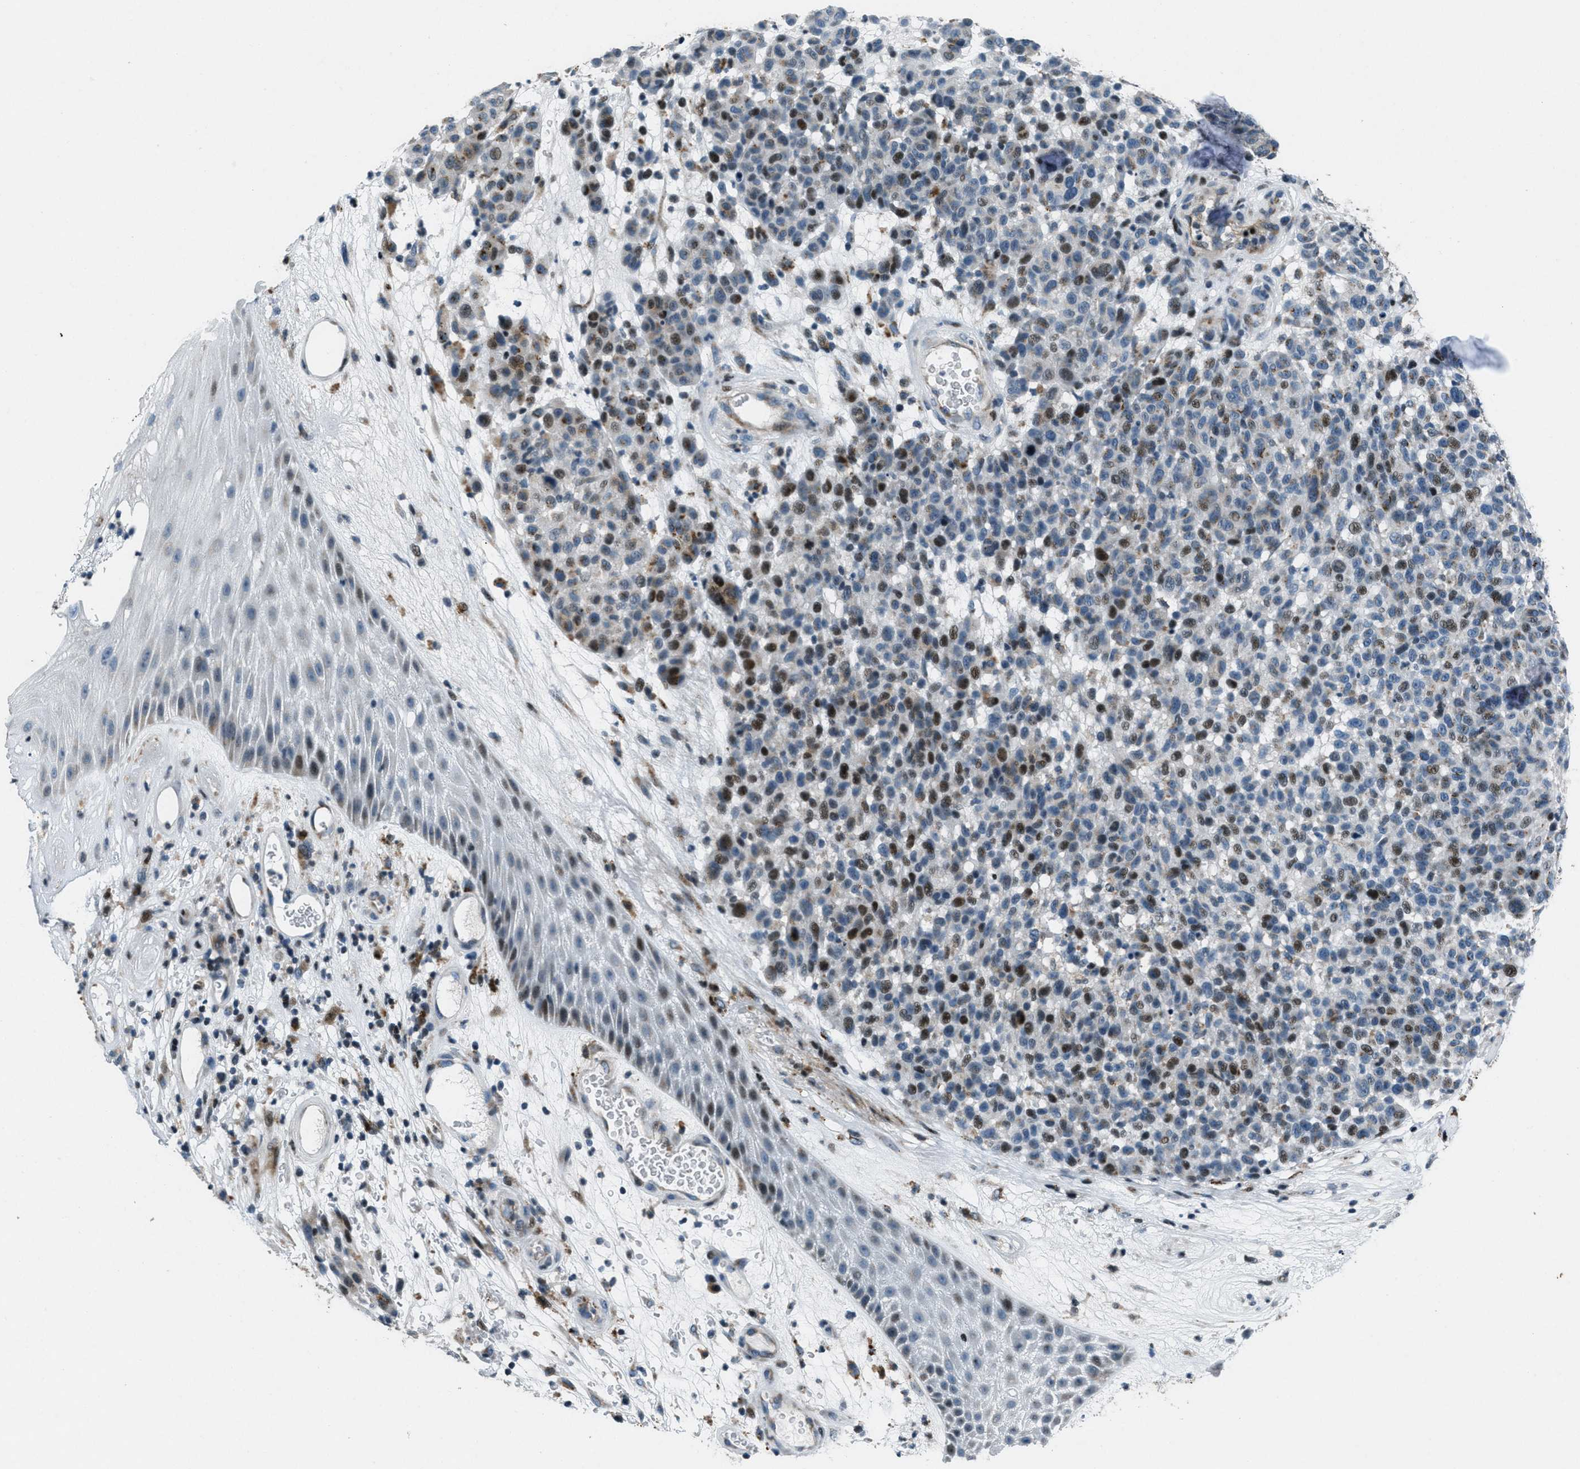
{"staining": {"intensity": "strong", "quantity": "25%-75%", "location": "nuclear"}, "tissue": "melanoma", "cell_type": "Tumor cells", "image_type": "cancer", "snomed": [{"axis": "morphology", "description": "Malignant melanoma, NOS"}, {"axis": "topography", "description": "Skin"}], "caption": "Protein staining of melanoma tissue demonstrates strong nuclear positivity in approximately 25%-75% of tumor cells.", "gene": "GPC6", "patient": {"sex": "male", "age": 59}}